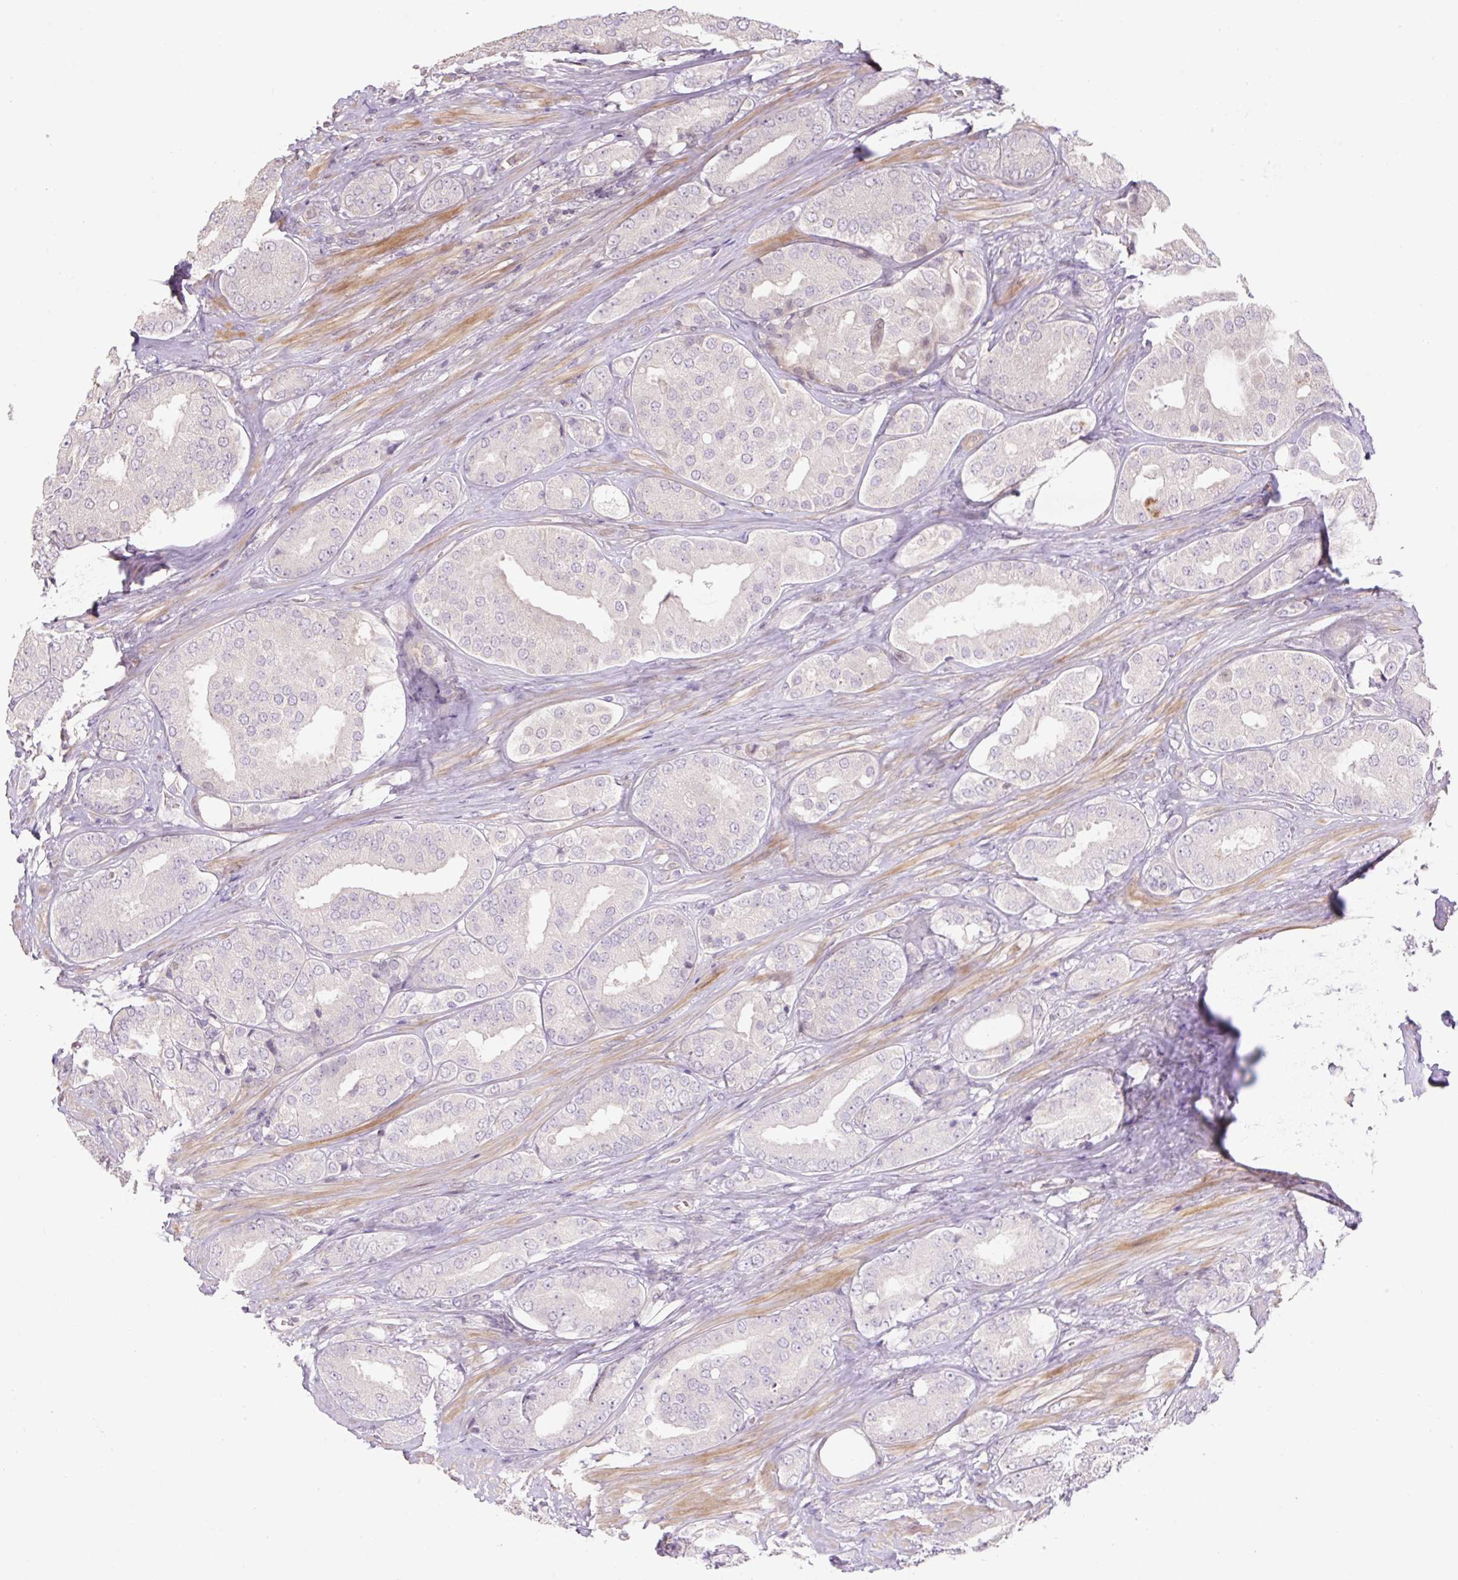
{"staining": {"intensity": "negative", "quantity": "none", "location": "none"}, "tissue": "prostate cancer", "cell_type": "Tumor cells", "image_type": "cancer", "snomed": [{"axis": "morphology", "description": "Adenocarcinoma, High grade"}, {"axis": "topography", "description": "Prostate"}], "caption": "Tumor cells are negative for brown protein staining in prostate high-grade adenocarcinoma.", "gene": "ZNF552", "patient": {"sex": "male", "age": 63}}